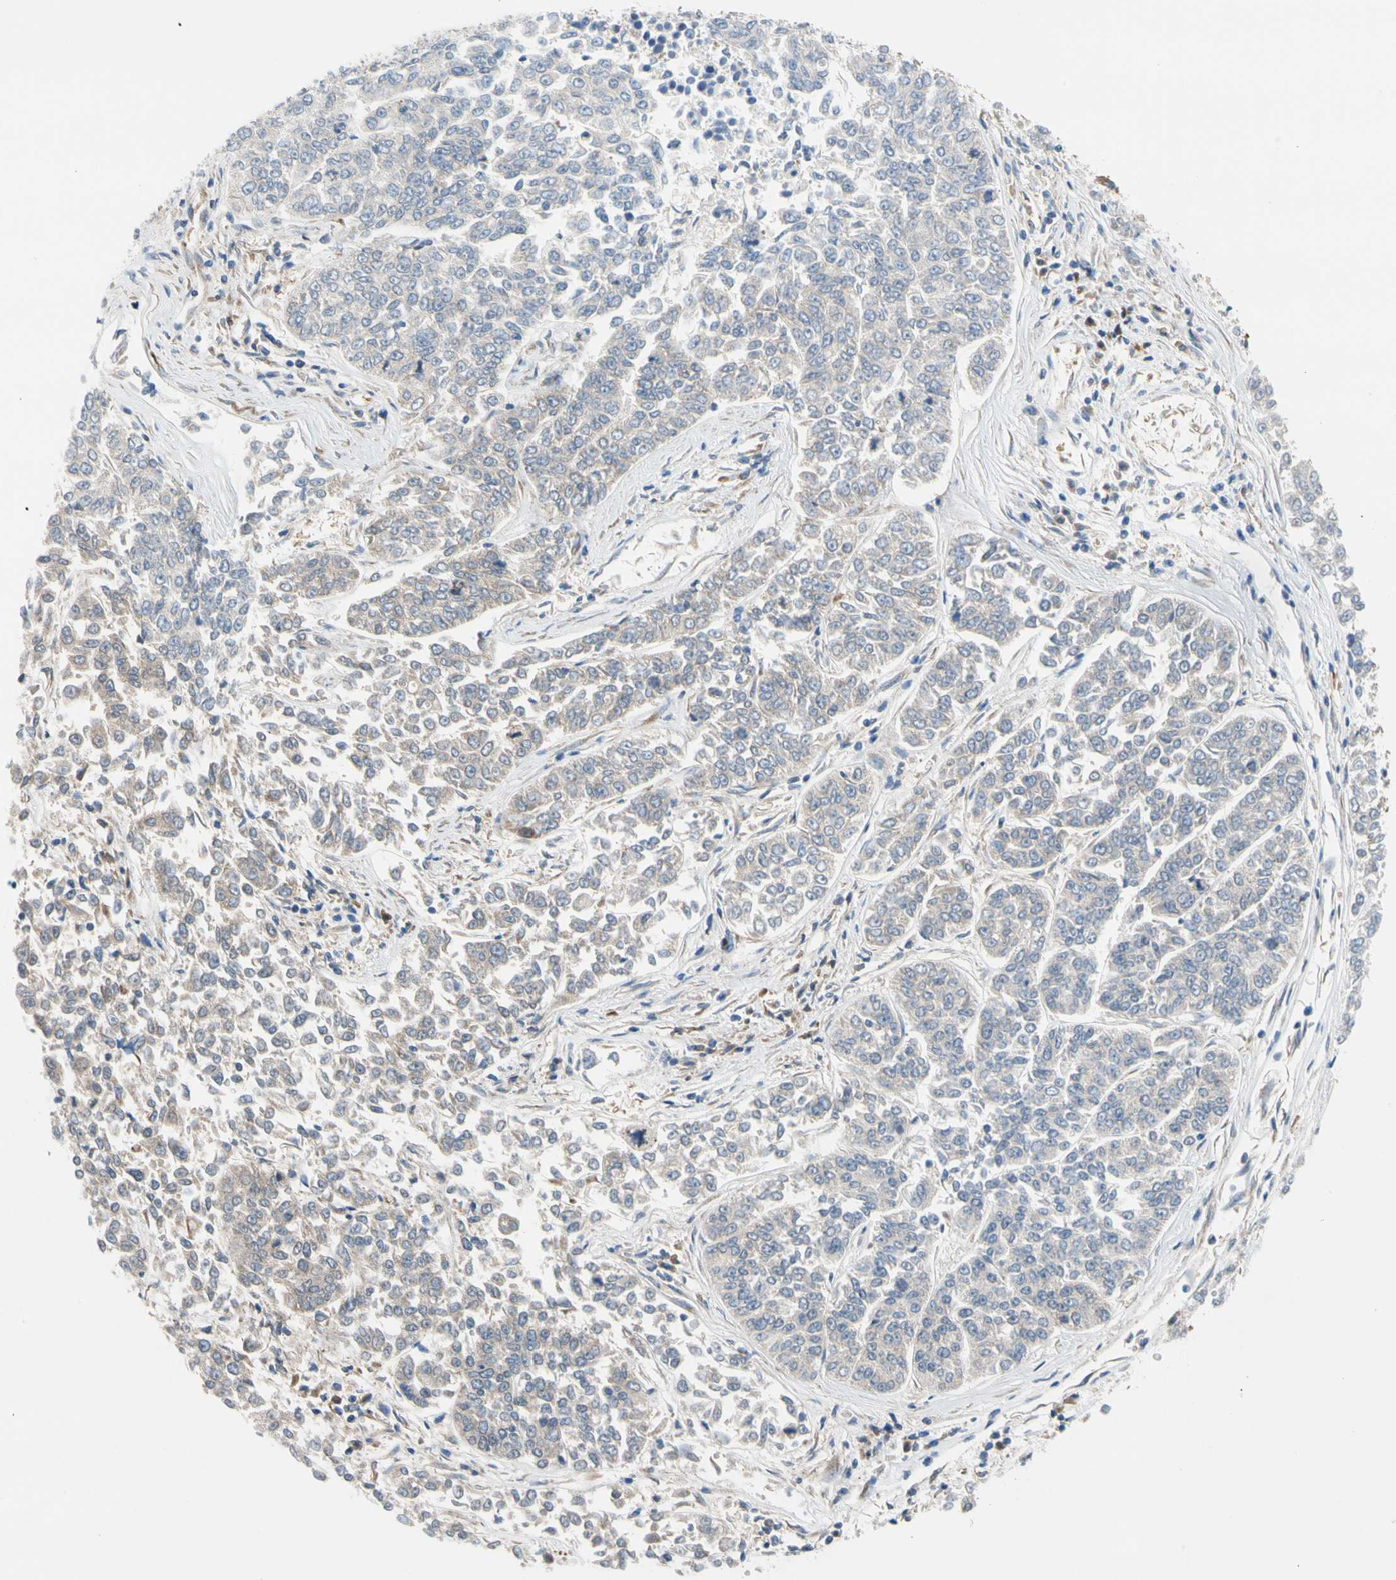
{"staining": {"intensity": "weak", "quantity": "25%-75%", "location": "cytoplasmic/membranous"}, "tissue": "lung cancer", "cell_type": "Tumor cells", "image_type": "cancer", "snomed": [{"axis": "morphology", "description": "Adenocarcinoma, NOS"}, {"axis": "topography", "description": "Lung"}], "caption": "An IHC photomicrograph of neoplastic tissue is shown. Protein staining in brown shows weak cytoplasmic/membranous positivity in adenocarcinoma (lung) within tumor cells.", "gene": "GPHN", "patient": {"sex": "male", "age": 84}}